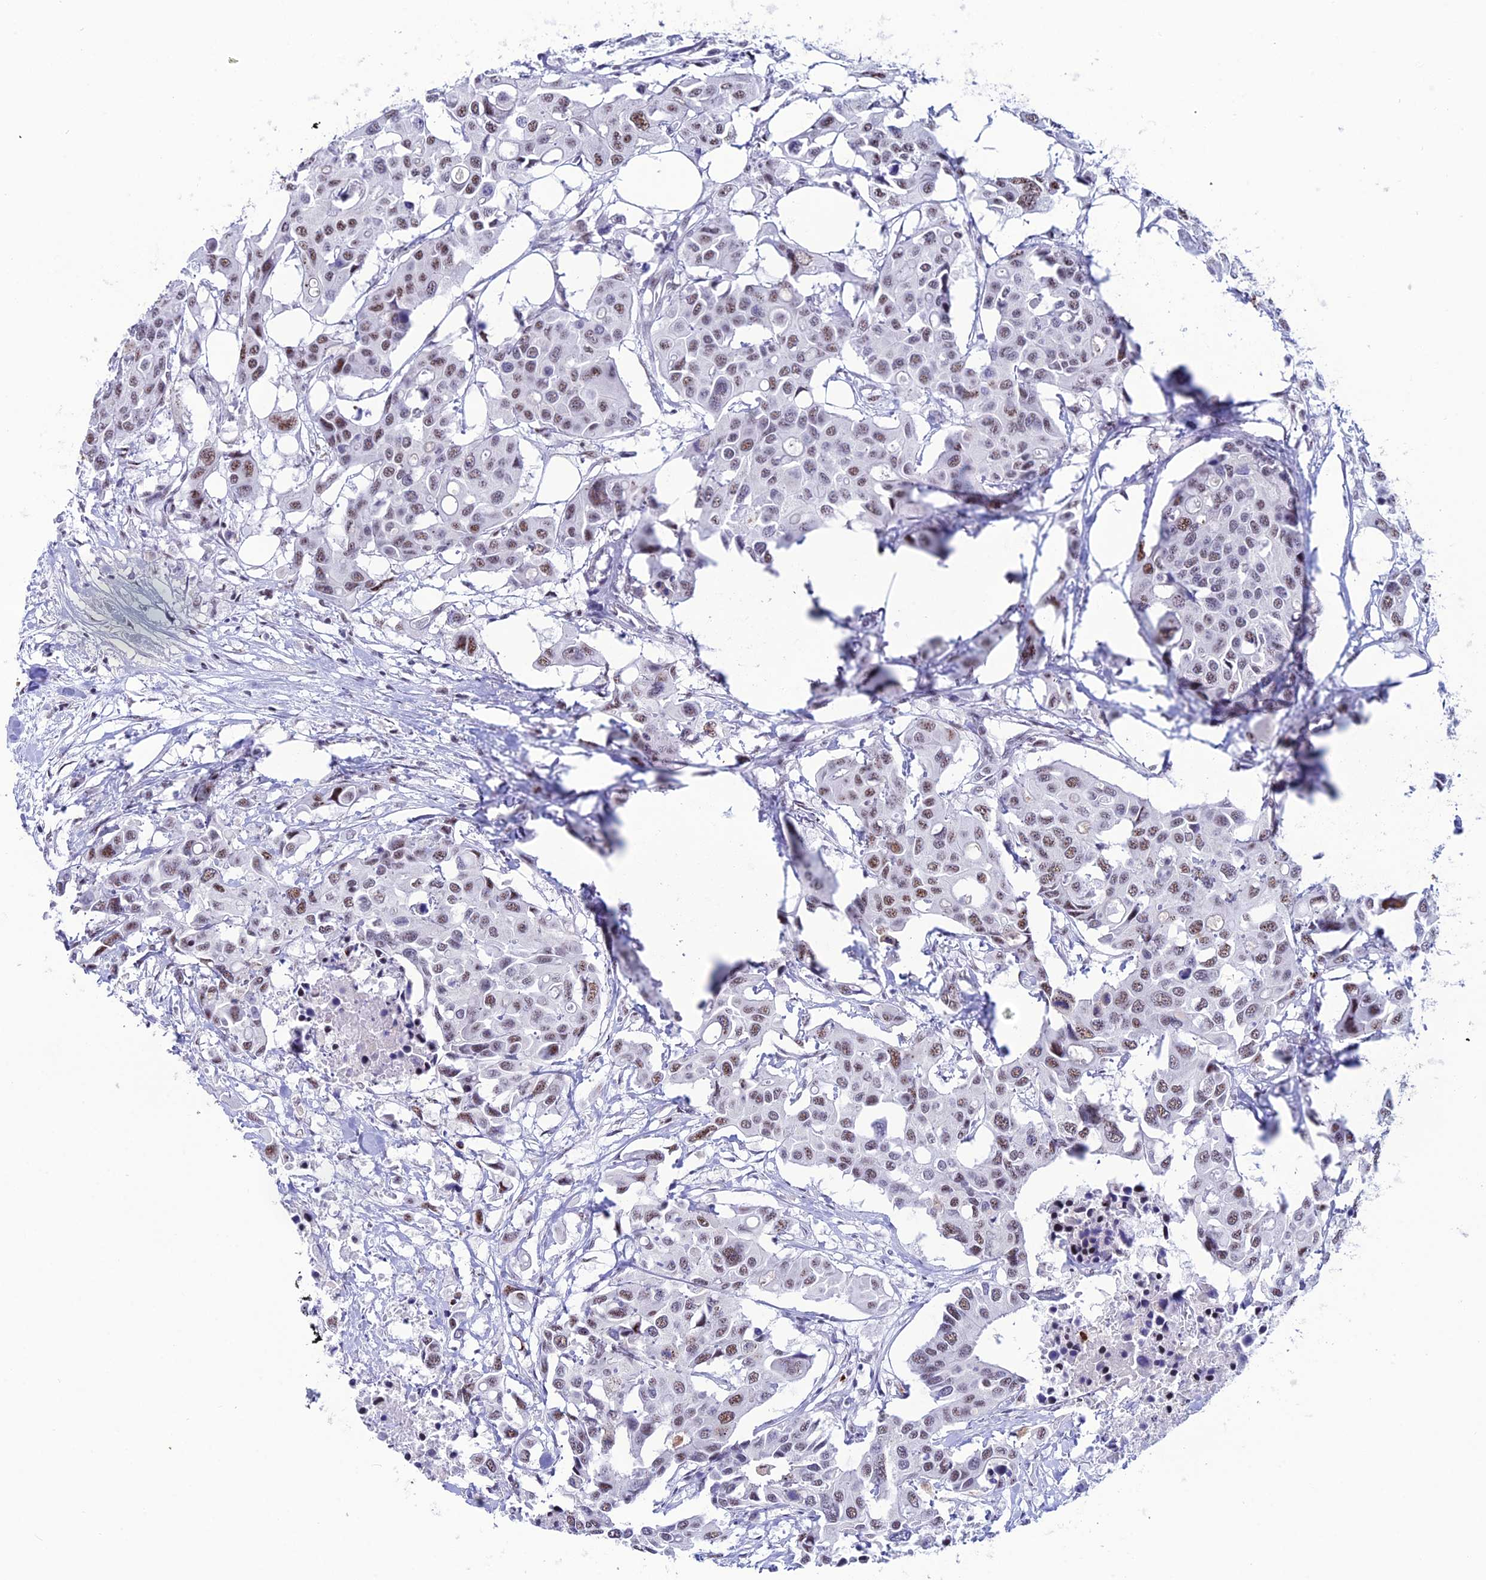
{"staining": {"intensity": "weak", "quantity": ">75%", "location": "nuclear"}, "tissue": "colorectal cancer", "cell_type": "Tumor cells", "image_type": "cancer", "snomed": [{"axis": "morphology", "description": "Adenocarcinoma, NOS"}, {"axis": "topography", "description": "Colon"}], "caption": "Colorectal cancer (adenocarcinoma) stained for a protein (brown) displays weak nuclear positive expression in about >75% of tumor cells.", "gene": "MFSD2B", "patient": {"sex": "male", "age": 77}}